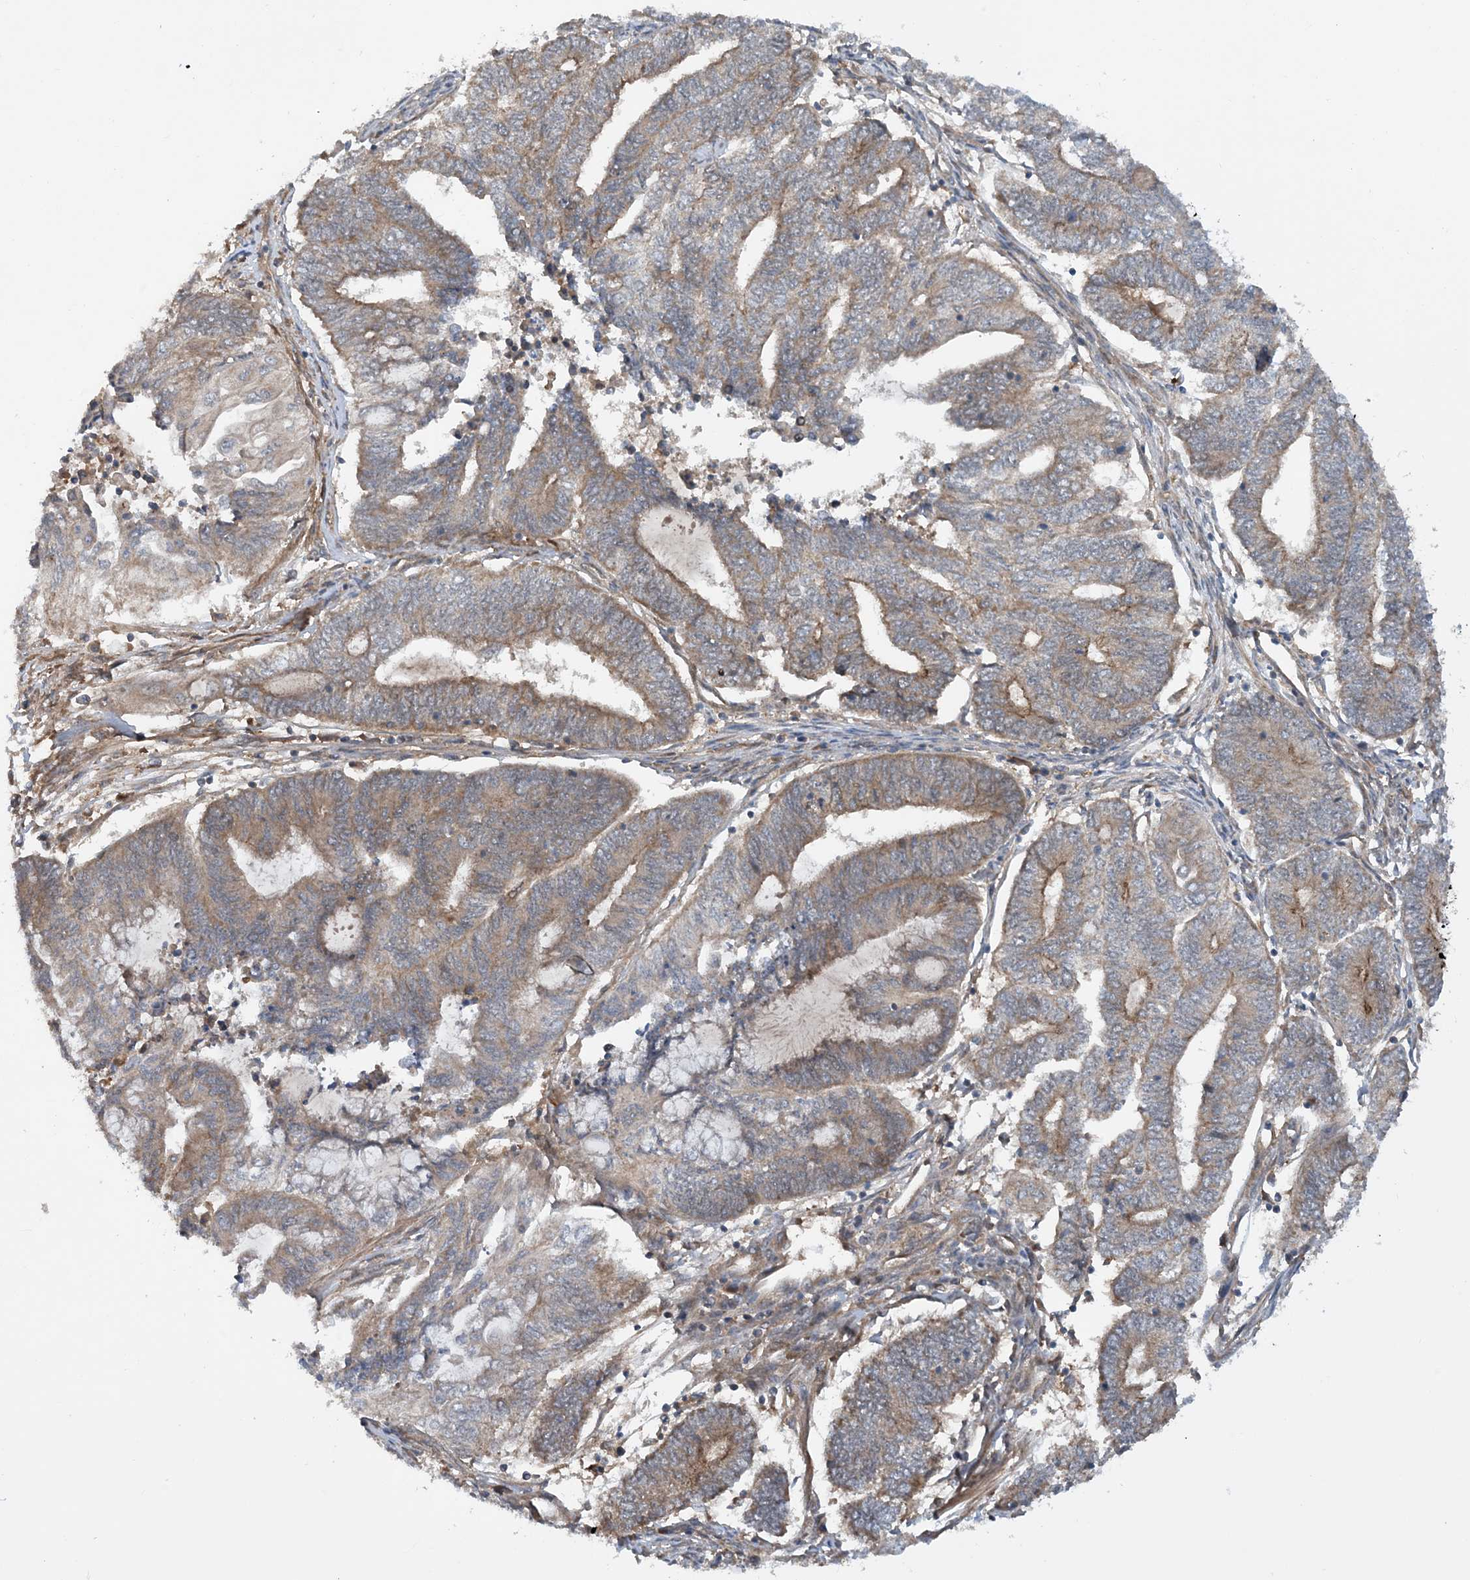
{"staining": {"intensity": "weak", "quantity": ">75%", "location": "cytoplasmic/membranous"}, "tissue": "endometrial cancer", "cell_type": "Tumor cells", "image_type": "cancer", "snomed": [{"axis": "morphology", "description": "Adenocarcinoma, NOS"}, {"axis": "topography", "description": "Uterus"}, {"axis": "topography", "description": "Endometrium"}], "caption": "Protein staining displays weak cytoplasmic/membranous staining in about >75% of tumor cells in endometrial cancer (adenocarcinoma).", "gene": "HEMK1", "patient": {"sex": "female", "age": 70}}